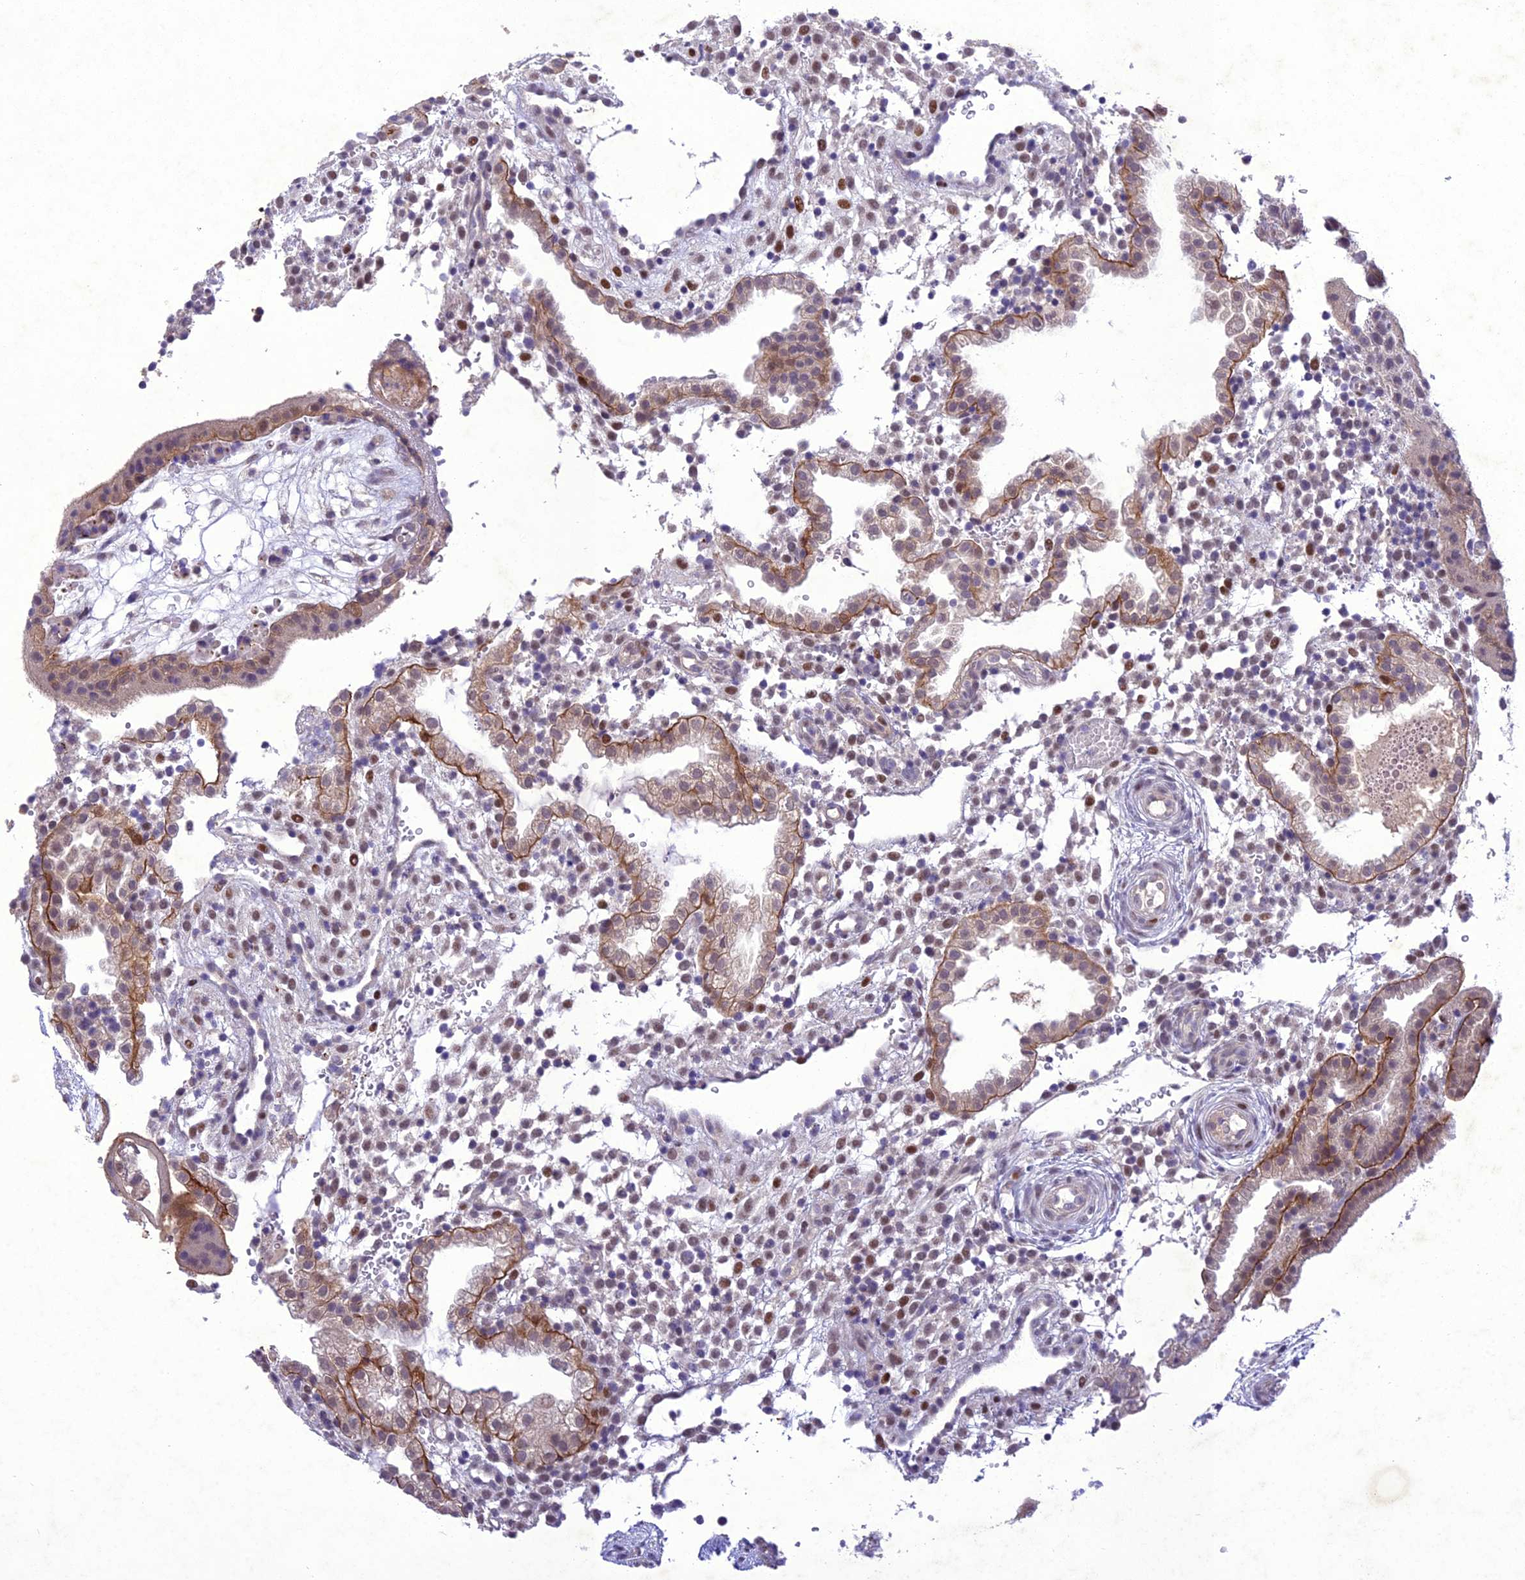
{"staining": {"intensity": "moderate", "quantity": "25%-75%", "location": "nuclear"}, "tissue": "placenta", "cell_type": "Decidual cells", "image_type": "normal", "snomed": [{"axis": "morphology", "description": "Normal tissue, NOS"}, {"axis": "topography", "description": "Placenta"}], "caption": "High-power microscopy captured an IHC histopathology image of normal placenta, revealing moderate nuclear expression in approximately 25%-75% of decidual cells.", "gene": "ANKRD52", "patient": {"sex": "female", "age": 18}}